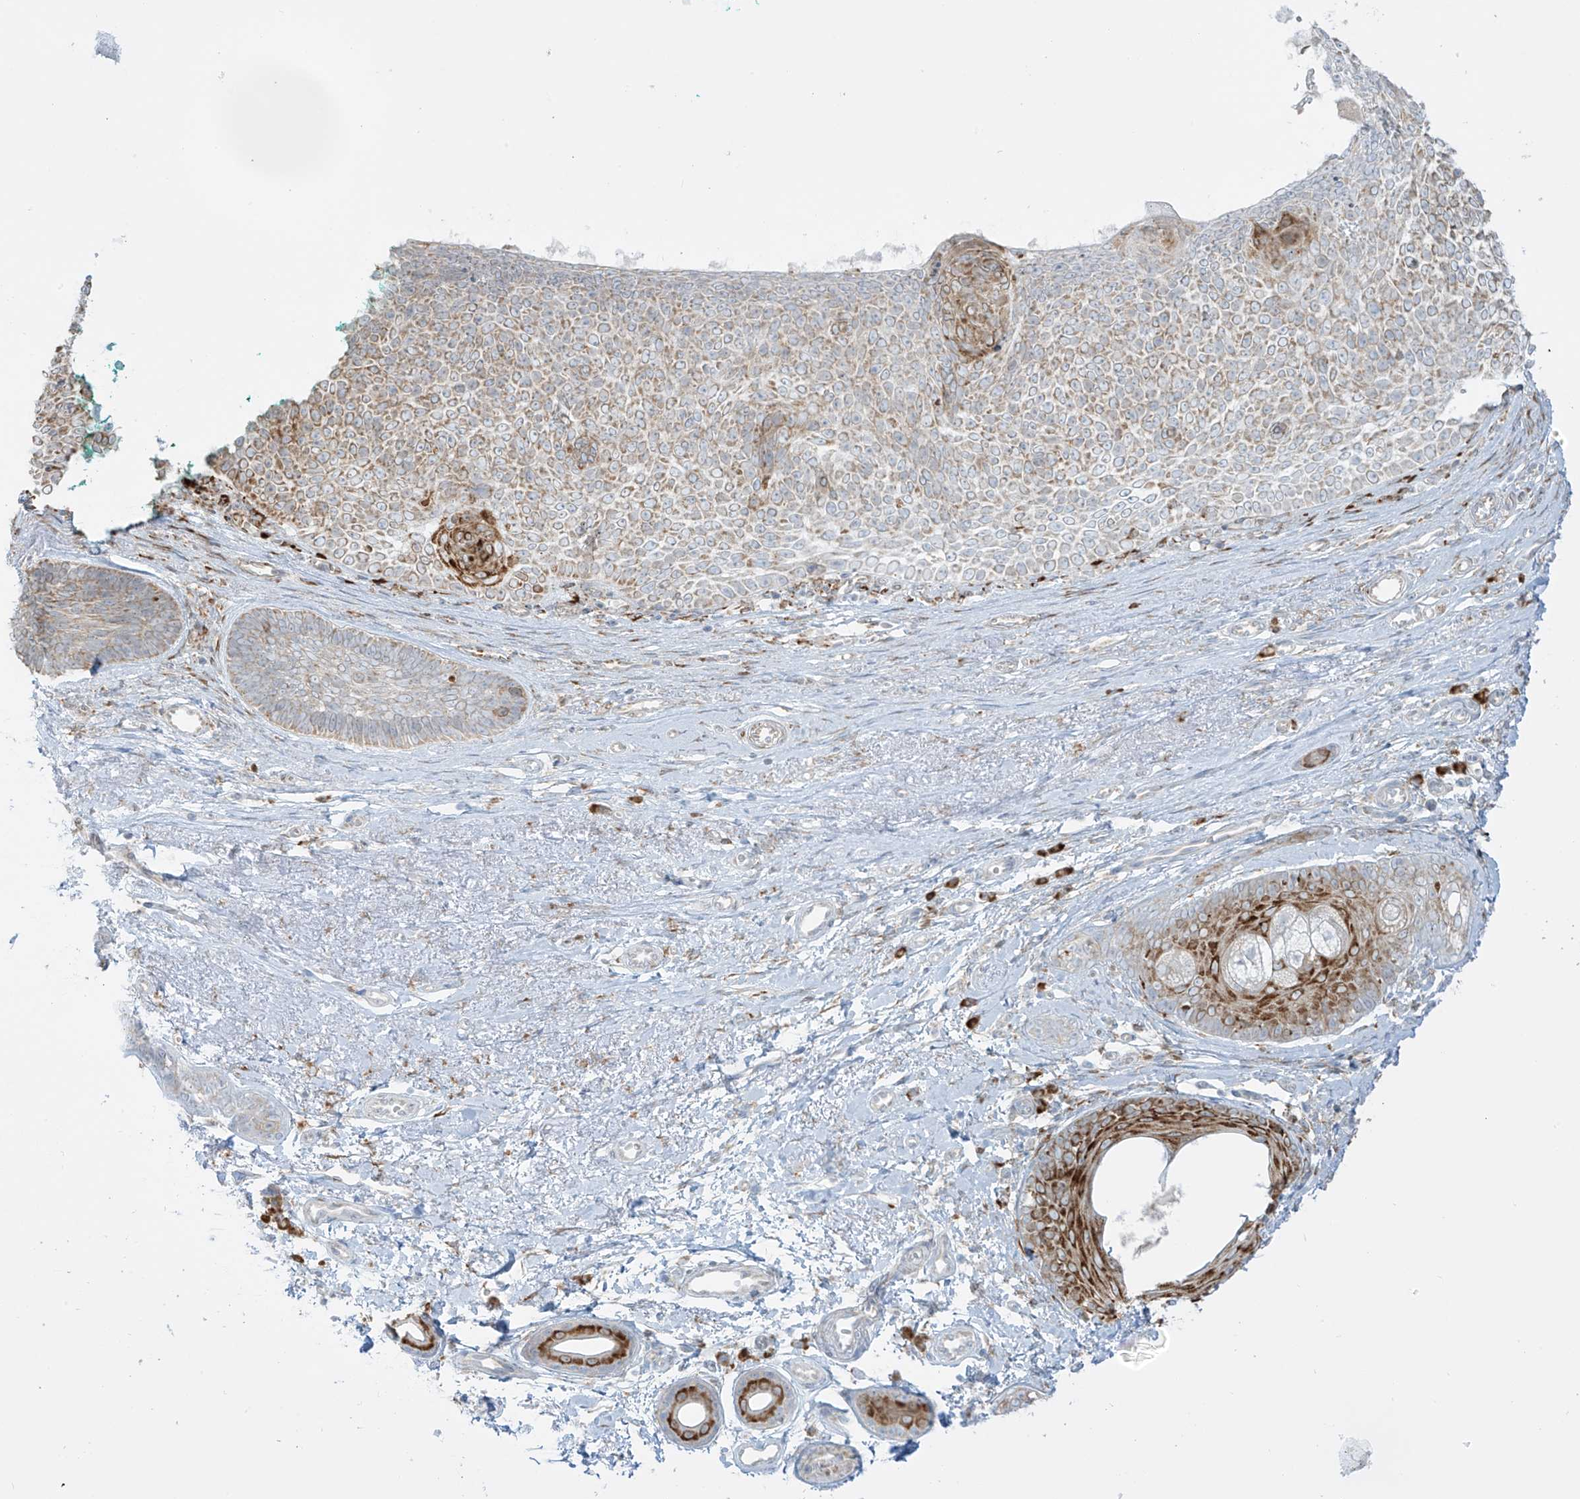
{"staining": {"intensity": "moderate", "quantity": "25%-75%", "location": "cytoplasmic/membranous"}, "tissue": "skin cancer", "cell_type": "Tumor cells", "image_type": "cancer", "snomed": [{"axis": "morphology", "description": "Basal cell carcinoma"}, {"axis": "topography", "description": "Skin"}], "caption": "IHC micrograph of neoplastic tissue: human skin basal cell carcinoma stained using immunohistochemistry (IHC) displays medium levels of moderate protein expression localized specifically in the cytoplasmic/membranous of tumor cells, appearing as a cytoplasmic/membranous brown color.", "gene": "LRRC59", "patient": {"sex": "female", "age": 81}}